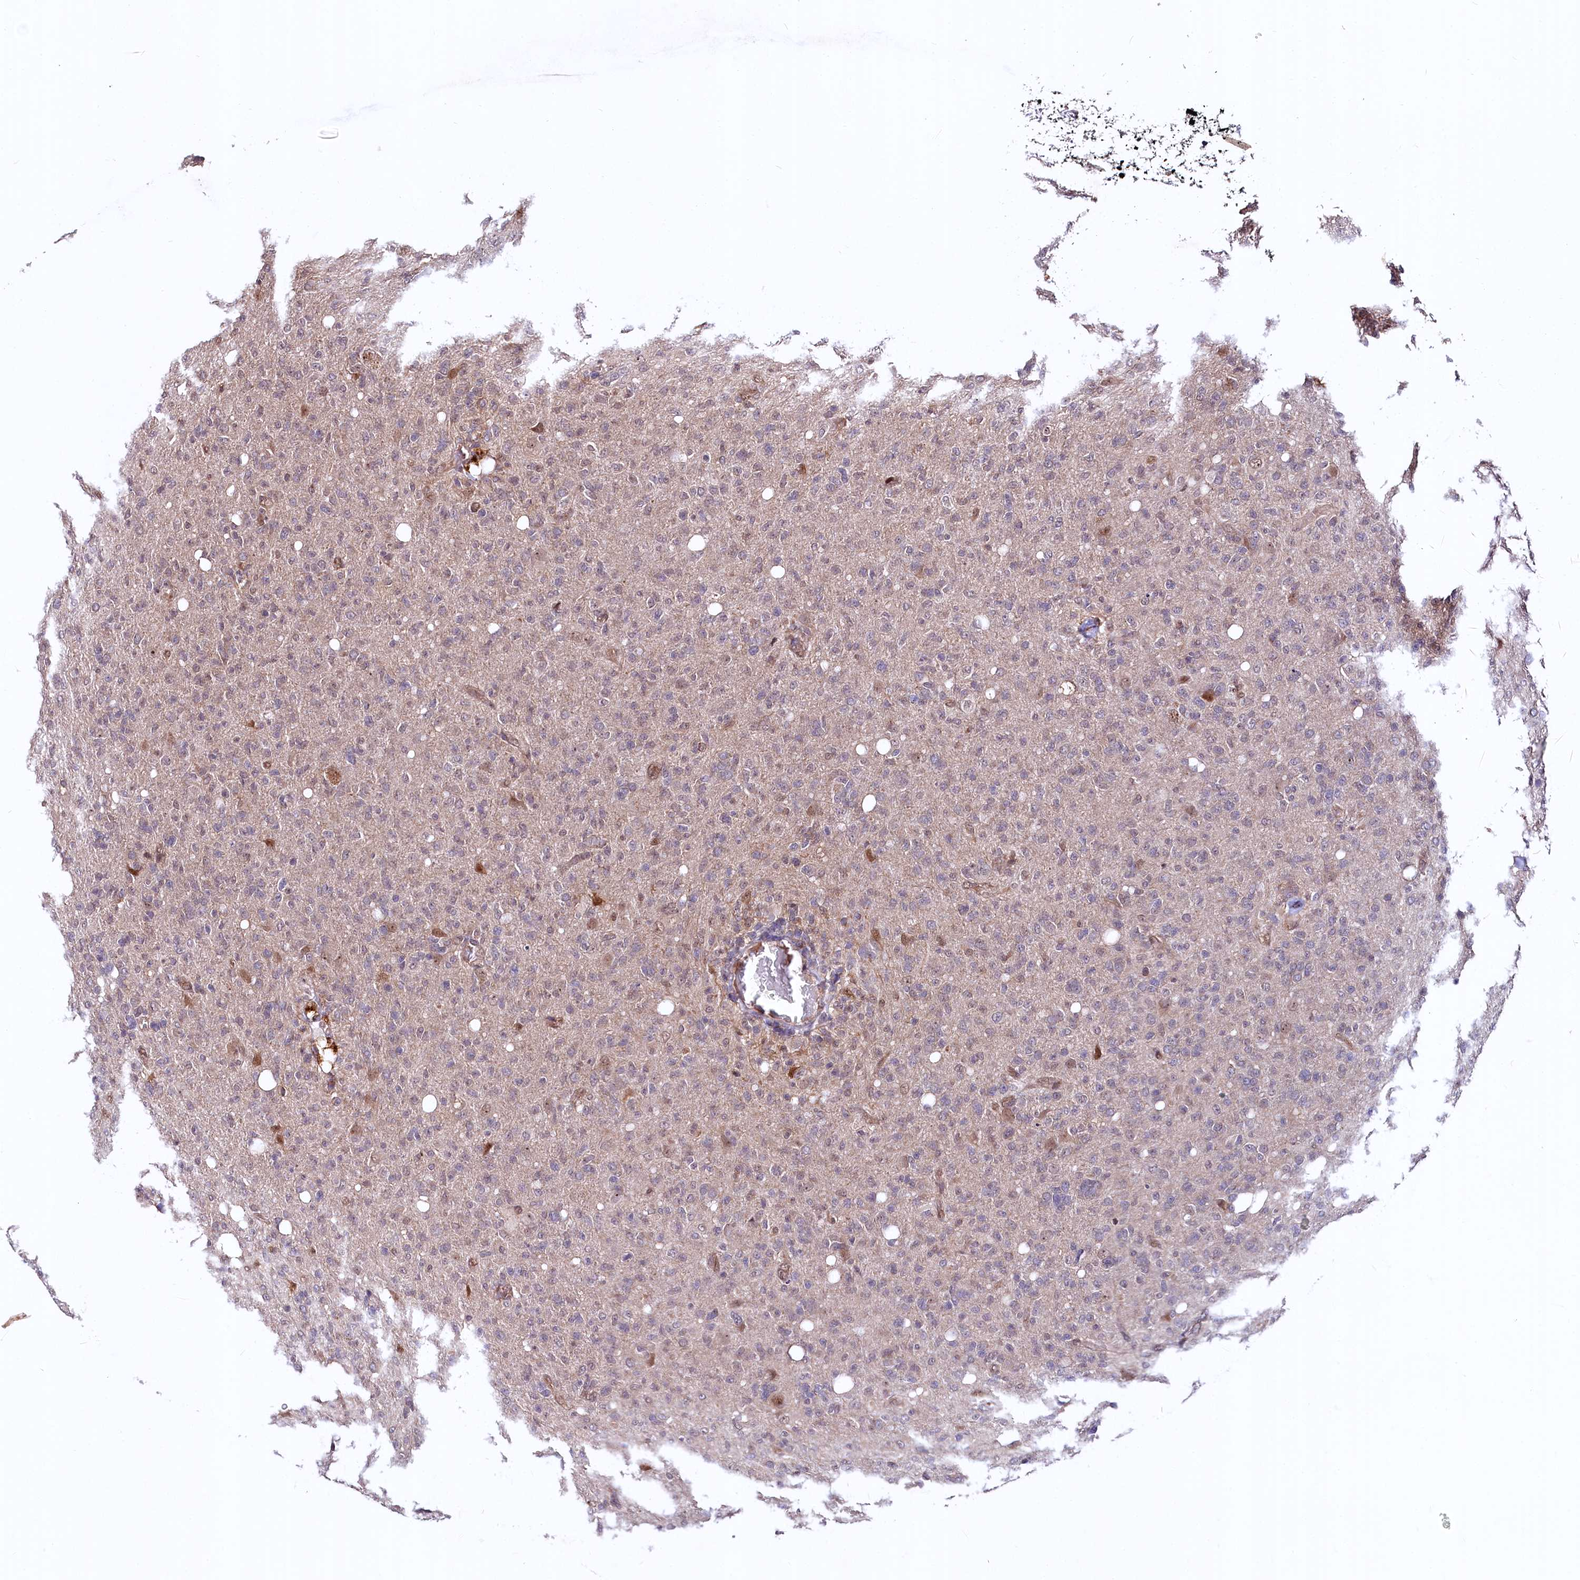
{"staining": {"intensity": "negative", "quantity": "none", "location": "none"}, "tissue": "glioma", "cell_type": "Tumor cells", "image_type": "cancer", "snomed": [{"axis": "morphology", "description": "Glioma, malignant, High grade"}, {"axis": "topography", "description": "Brain"}], "caption": "High magnification brightfield microscopy of malignant glioma (high-grade) stained with DAB (3,3'-diaminobenzidine) (brown) and counterstained with hematoxylin (blue): tumor cells show no significant positivity. The staining is performed using DAB (3,3'-diaminobenzidine) brown chromogen with nuclei counter-stained in using hematoxylin.", "gene": "N4BP2L1", "patient": {"sex": "female", "age": 57}}